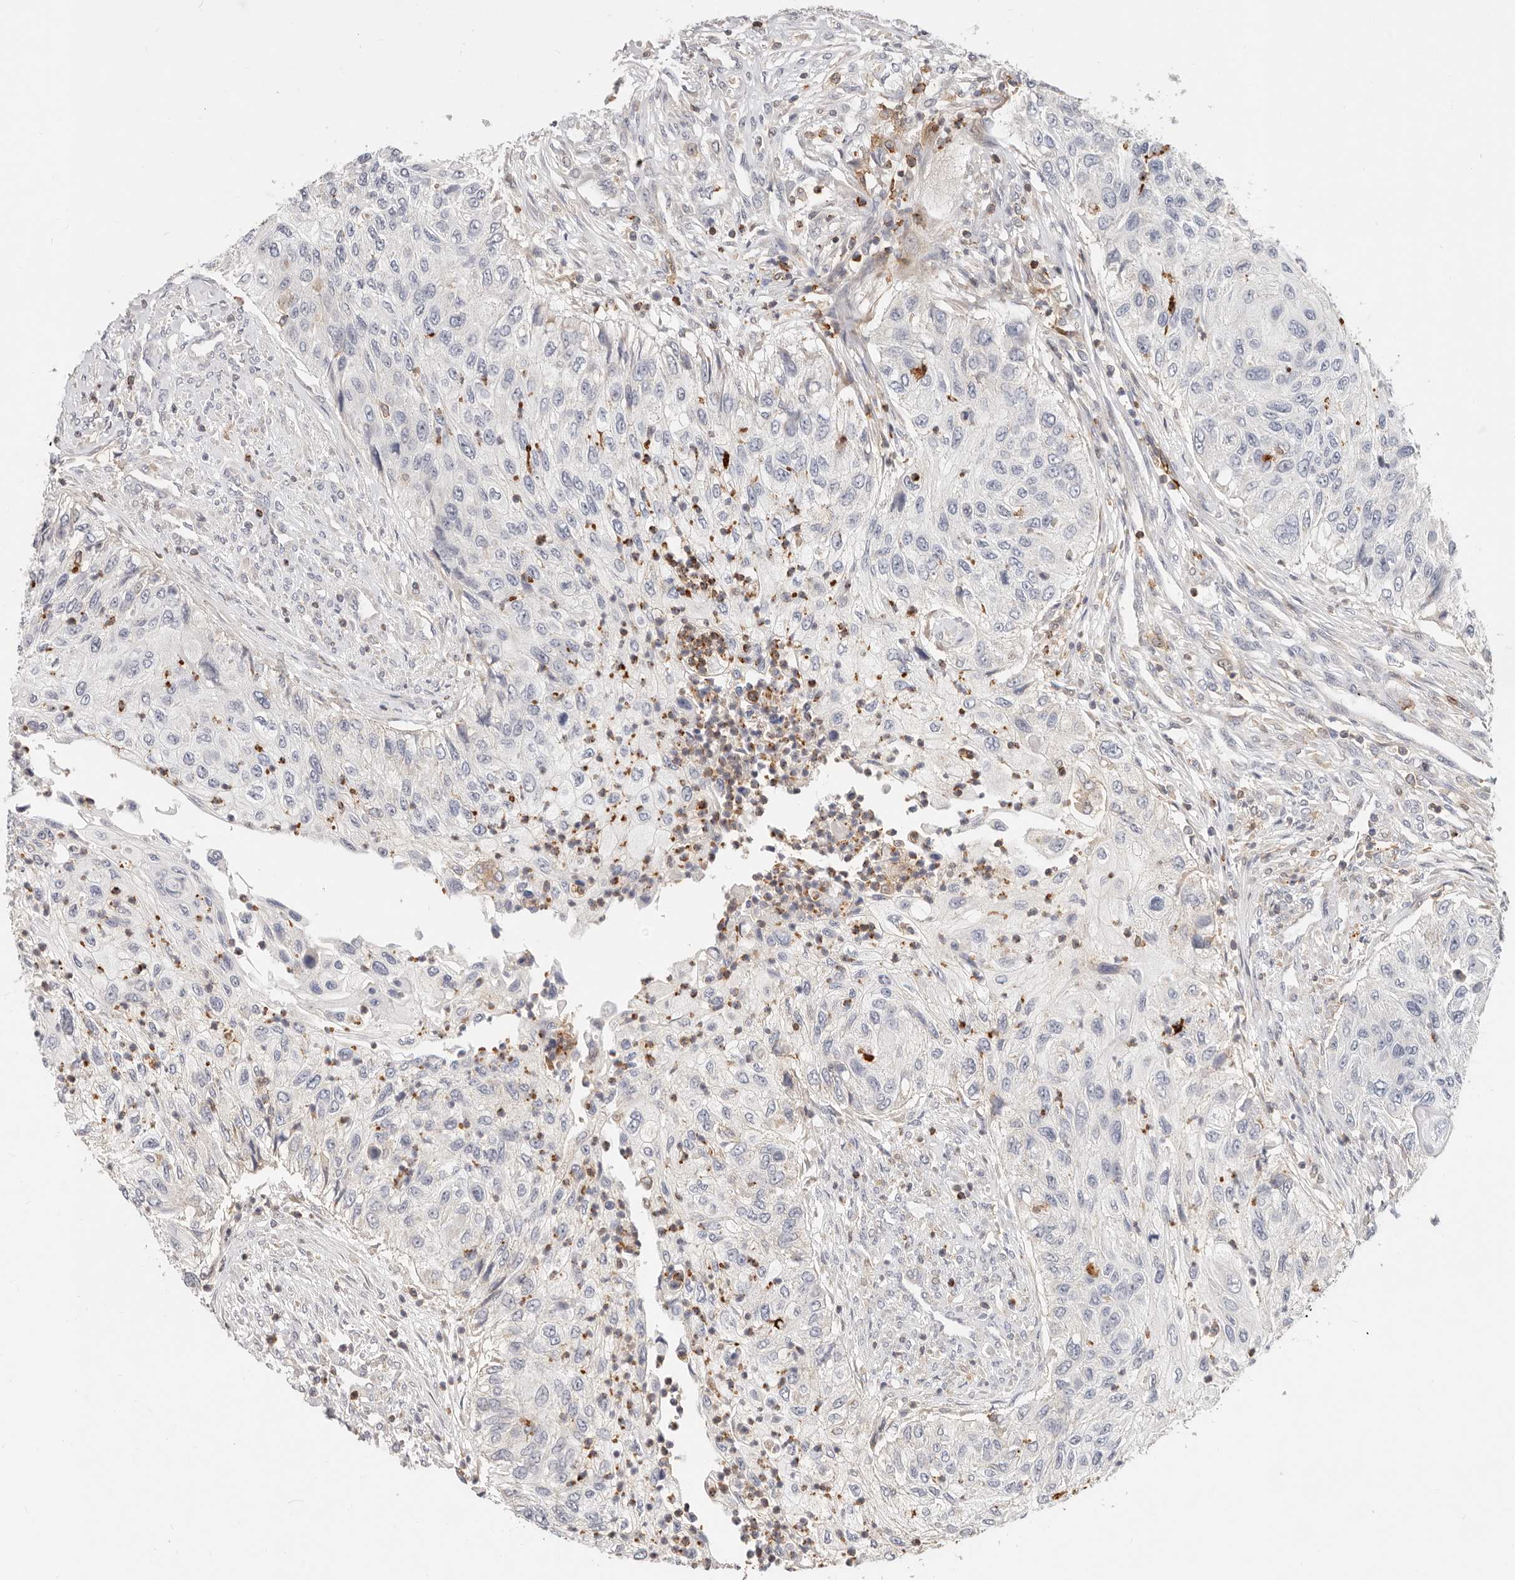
{"staining": {"intensity": "negative", "quantity": "none", "location": "none"}, "tissue": "urothelial cancer", "cell_type": "Tumor cells", "image_type": "cancer", "snomed": [{"axis": "morphology", "description": "Urothelial carcinoma, High grade"}, {"axis": "topography", "description": "Urinary bladder"}], "caption": "High magnification brightfield microscopy of urothelial cancer stained with DAB (3,3'-diaminobenzidine) (brown) and counterstained with hematoxylin (blue): tumor cells show no significant expression.", "gene": "TMEM63B", "patient": {"sex": "female", "age": 60}}